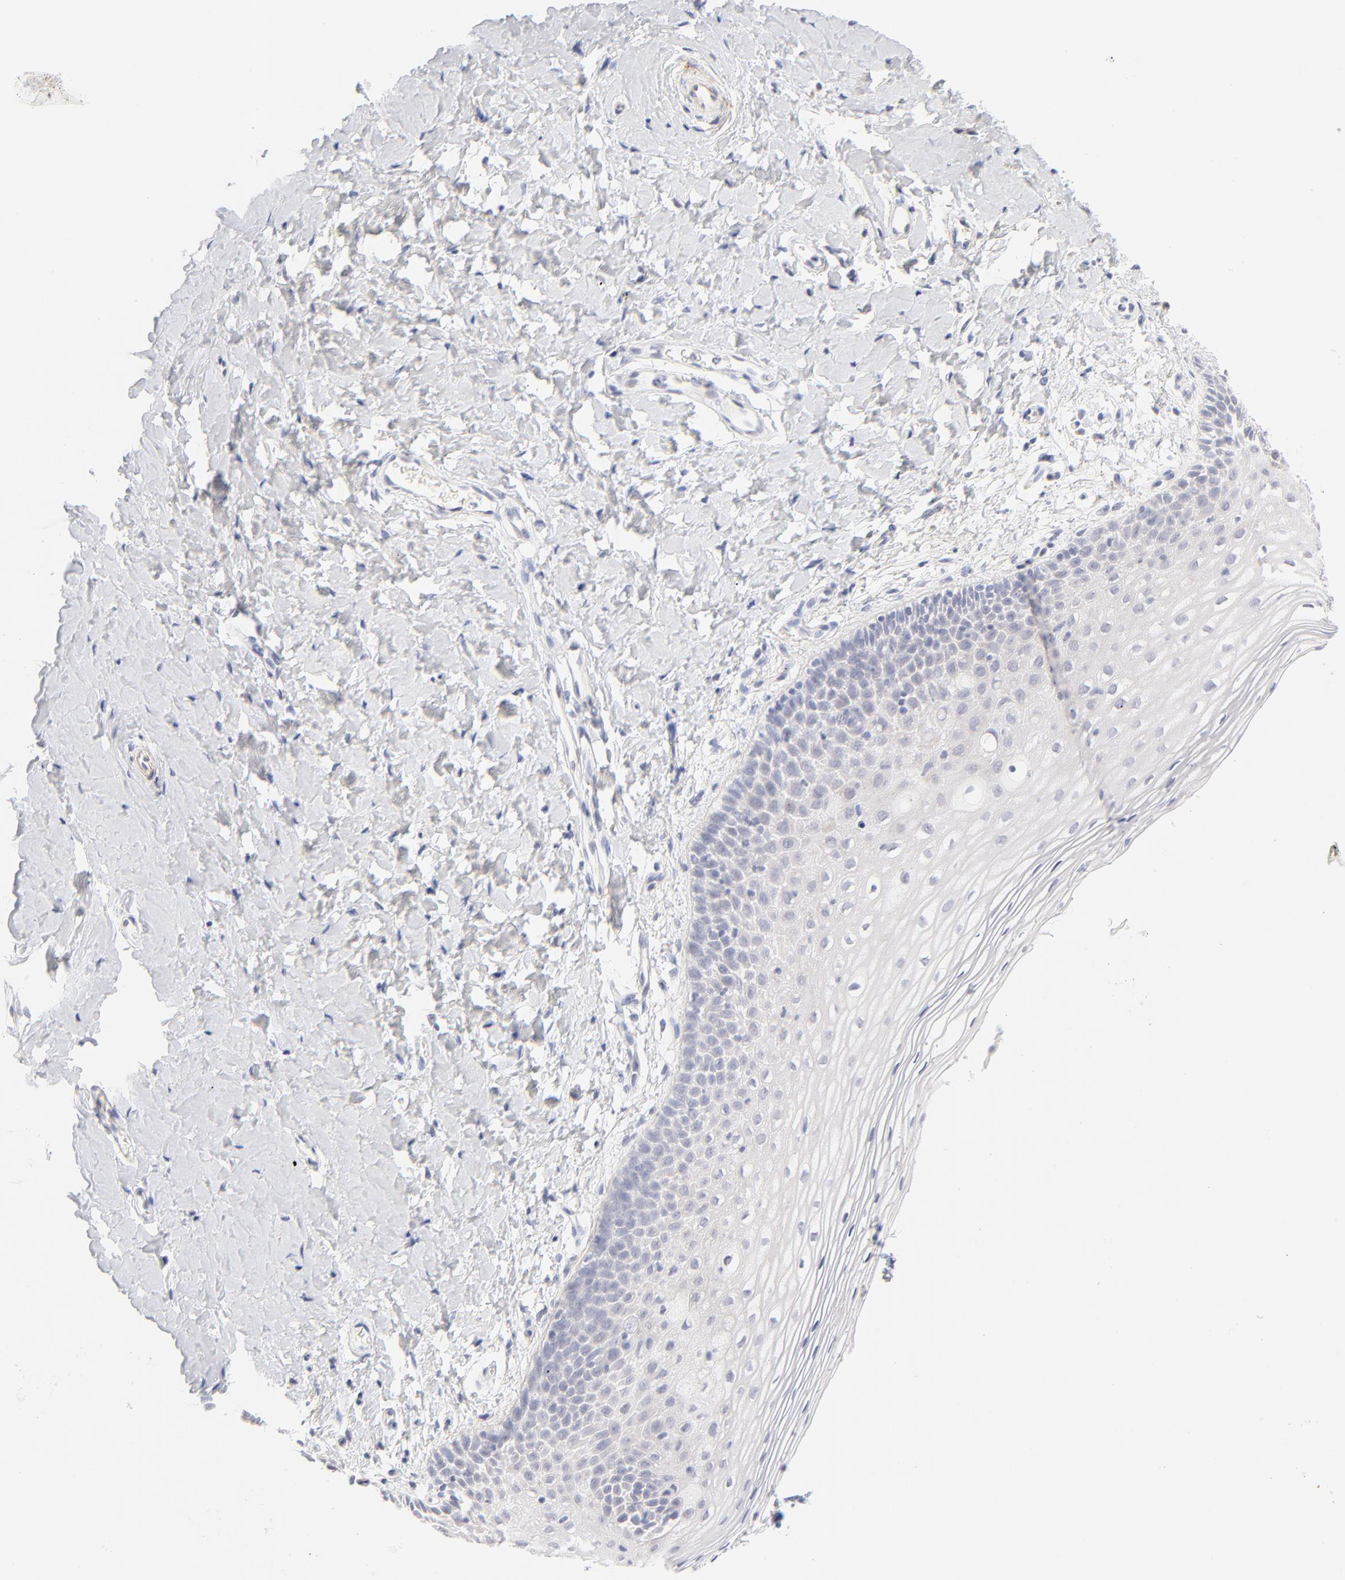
{"staining": {"intensity": "negative", "quantity": "none", "location": "none"}, "tissue": "vagina", "cell_type": "Squamous epithelial cells", "image_type": "normal", "snomed": [{"axis": "morphology", "description": "Normal tissue, NOS"}, {"axis": "topography", "description": "Vagina"}], "caption": "This is an IHC histopathology image of benign vagina. There is no positivity in squamous epithelial cells.", "gene": "NPNT", "patient": {"sex": "female", "age": 55}}